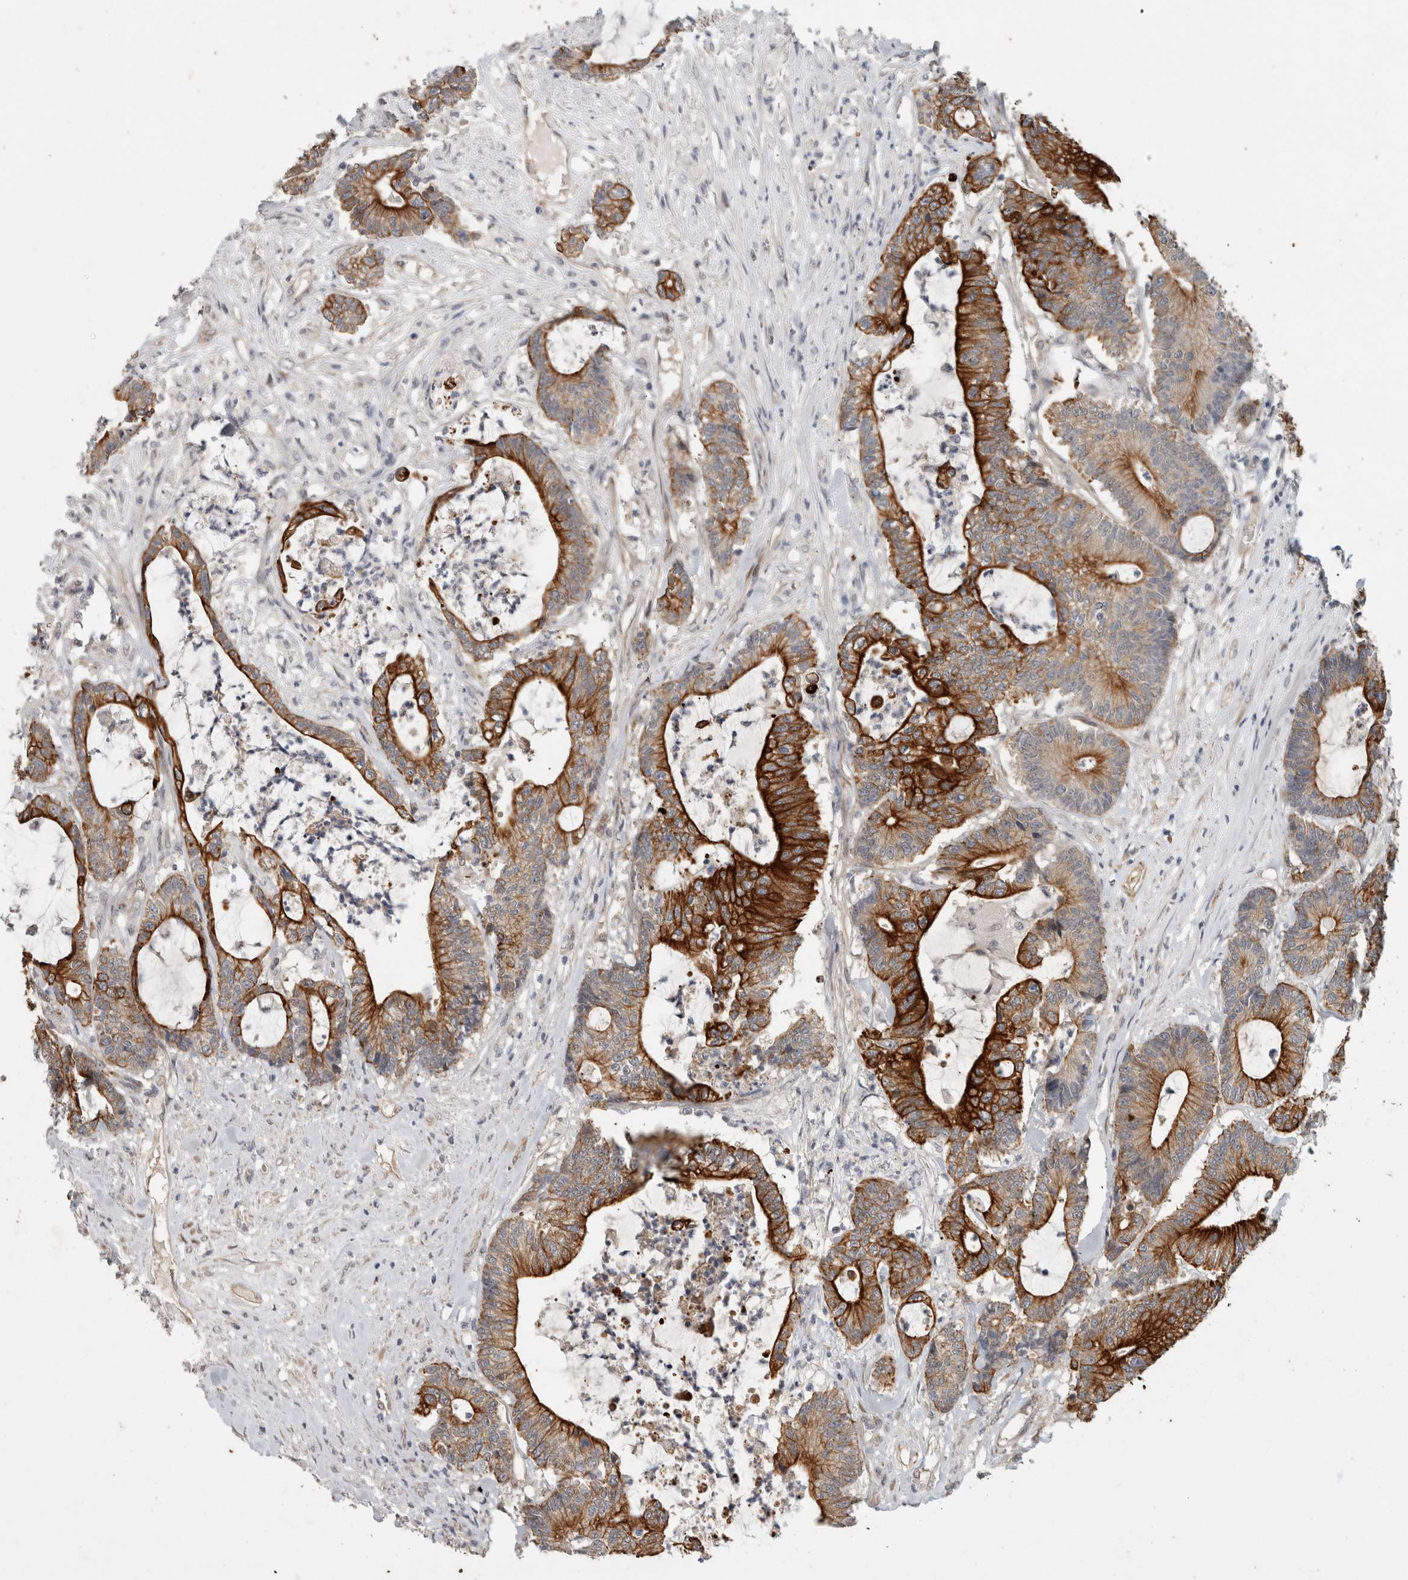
{"staining": {"intensity": "strong", "quantity": ">75%", "location": "cytoplasmic/membranous"}, "tissue": "colorectal cancer", "cell_type": "Tumor cells", "image_type": "cancer", "snomed": [{"axis": "morphology", "description": "Adenocarcinoma, NOS"}, {"axis": "topography", "description": "Colon"}], "caption": "Tumor cells show high levels of strong cytoplasmic/membranous expression in approximately >75% of cells in adenocarcinoma (colorectal).", "gene": "CRISPLD1", "patient": {"sex": "female", "age": 84}}